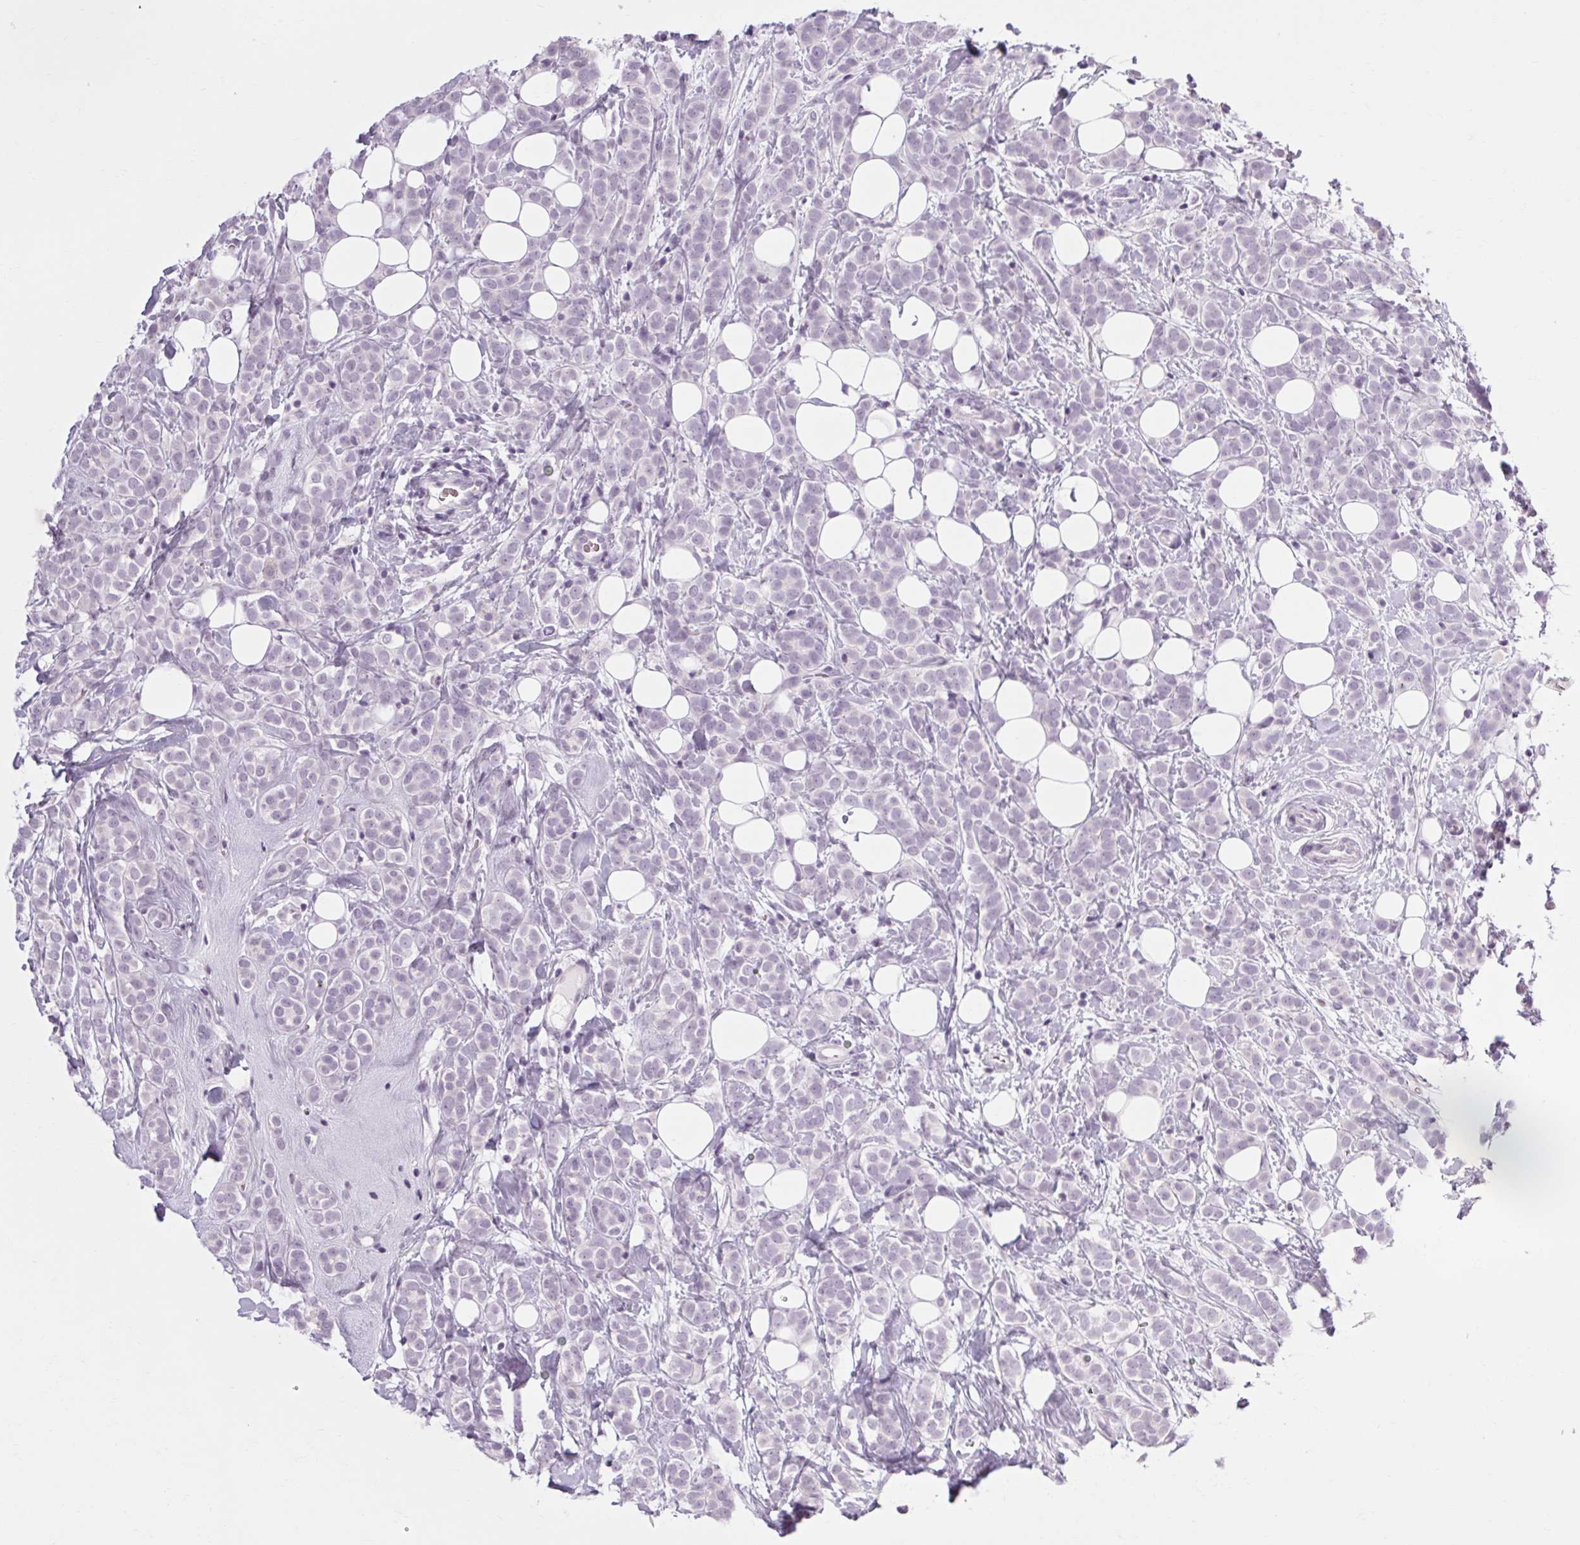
{"staining": {"intensity": "negative", "quantity": "none", "location": "none"}, "tissue": "breast cancer", "cell_type": "Tumor cells", "image_type": "cancer", "snomed": [{"axis": "morphology", "description": "Lobular carcinoma"}, {"axis": "topography", "description": "Breast"}], "caption": "Human breast lobular carcinoma stained for a protein using immunohistochemistry demonstrates no staining in tumor cells.", "gene": "POMC", "patient": {"sex": "female", "age": 49}}